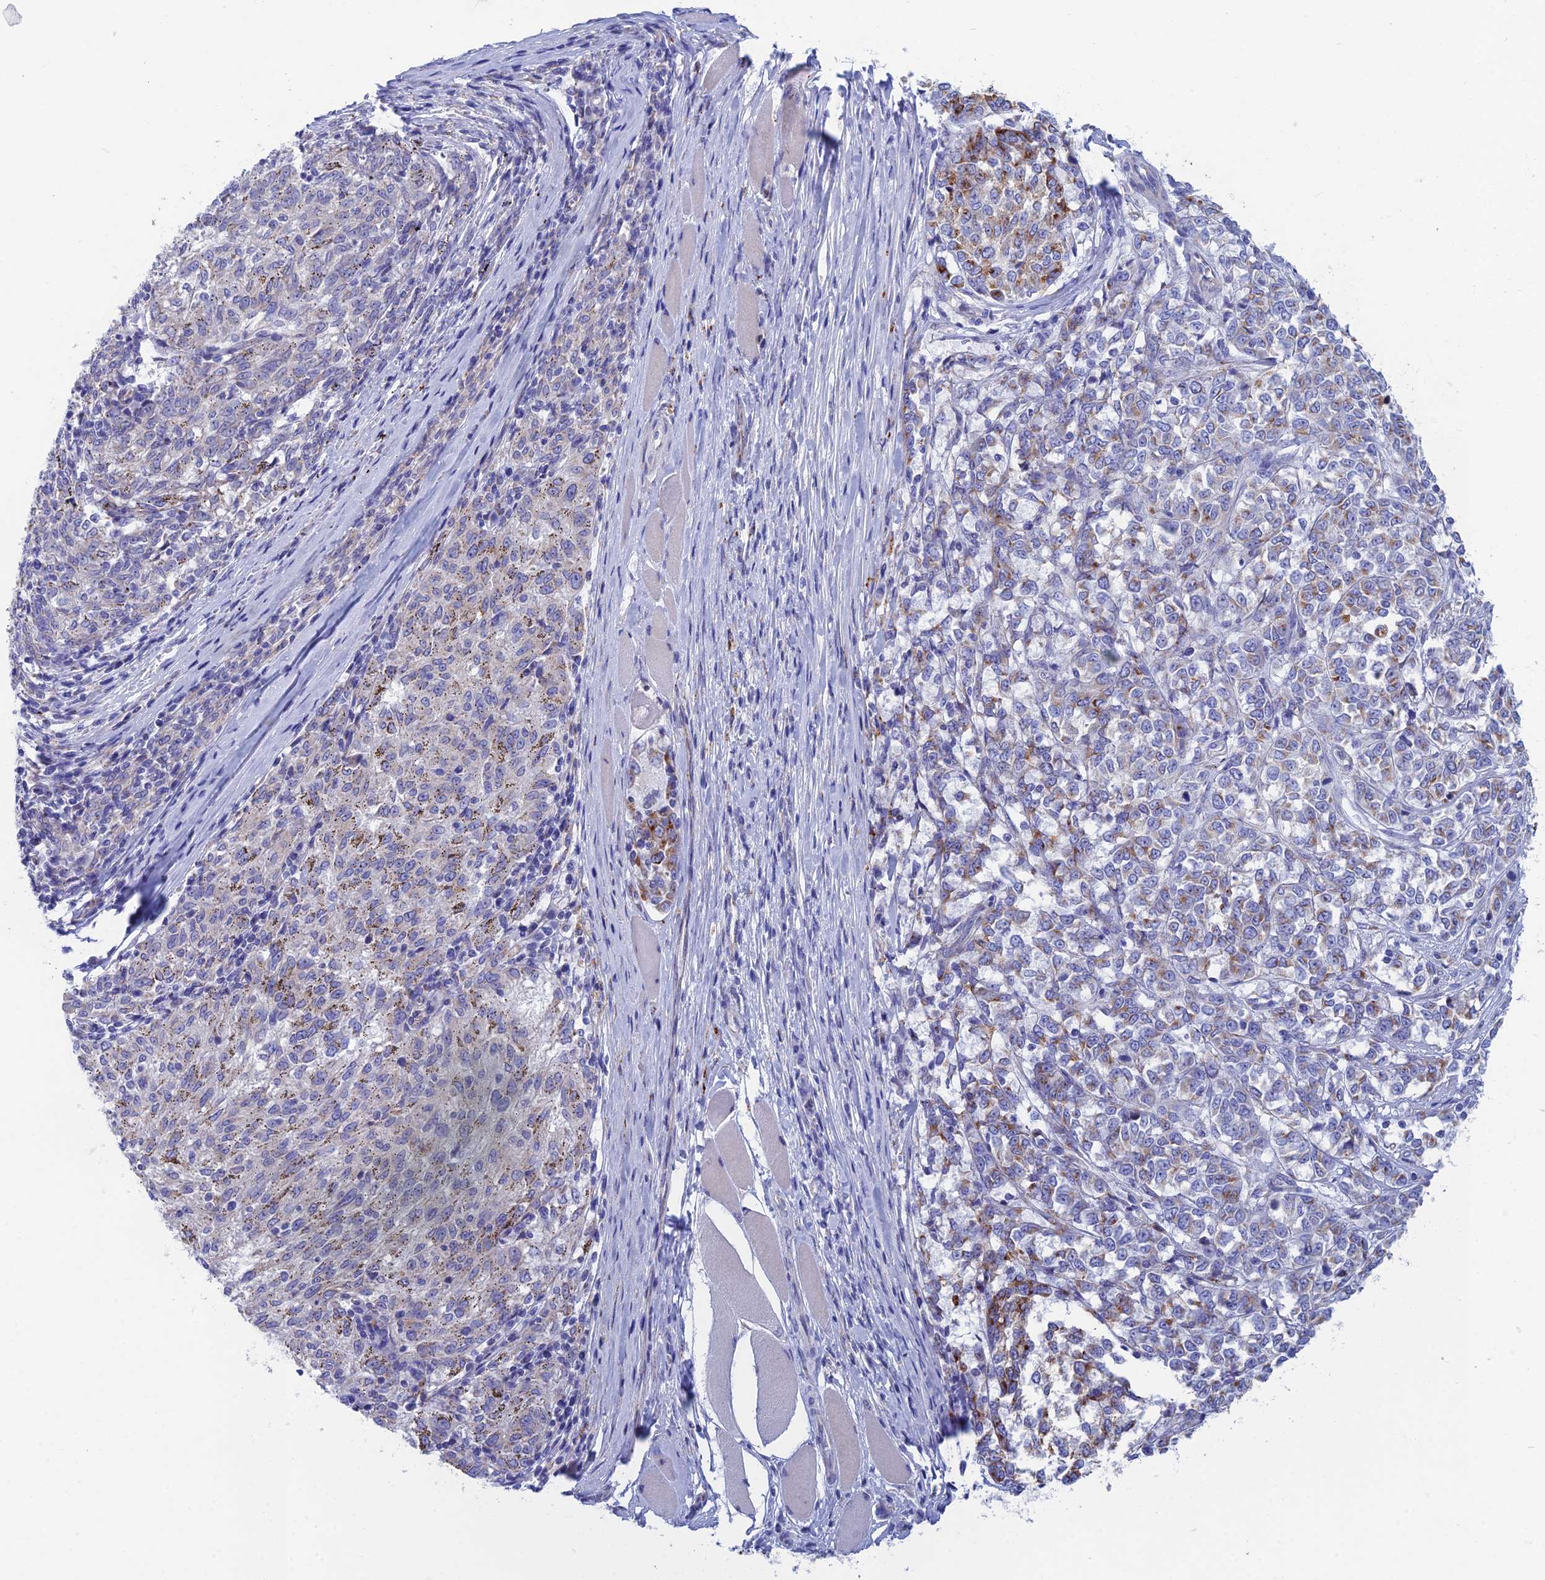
{"staining": {"intensity": "strong", "quantity": "<25%", "location": "cytoplasmic/membranous"}, "tissue": "melanoma", "cell_type": "Tumor cells", "image_type": "cancer", "snomed": [{"axis": "morphology", "description": "Malignant melanoma, NOS"}, {"axis": "topography", "description": "Skin"}], "caption": "Immunohistochemical staining of melanoma shows strong cytoplasmic/membranous protein staining in about <25% of tumor cells.", "gene": "CFAP210", "patient": {"sex": "female", "age": 72}}